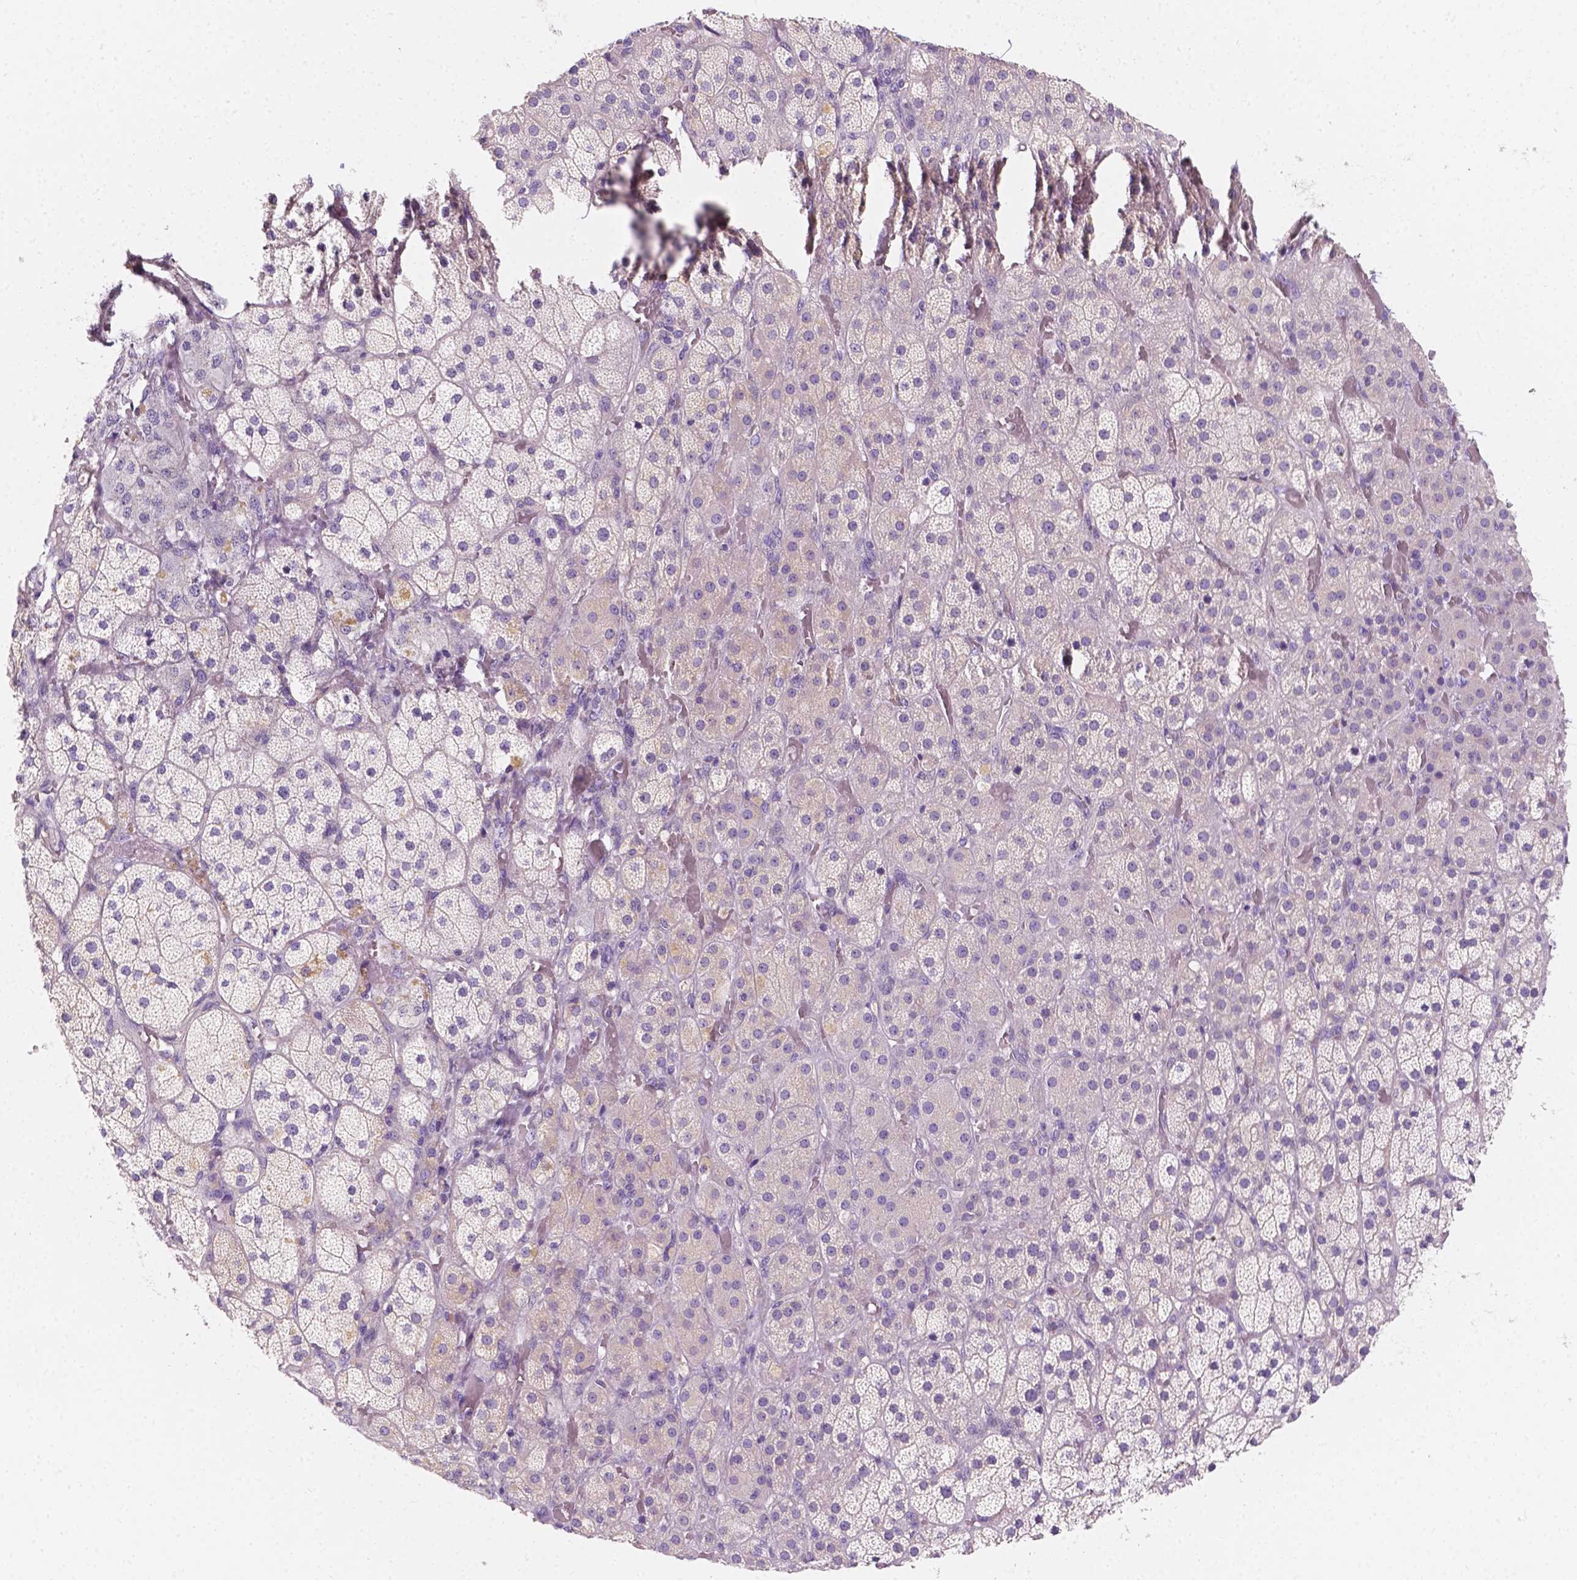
{"staining": {"intensity": "negative", "quantity": "none", "location": "none"}, "tissue": "adrenal gland", "cell_type": "Glandular cells", "image_type": "normal", "snomed": [{"axis": "morphology", "description": "Normal tissue, NOS"}, {"axis": "topography", "description": "Adrenal gland"}], "caption": "An image of human adrenal gland is negative for staining in glandular cells. The staining is performed using DAB (3,3'-diaminobenzidine) brown chromogen with nuclei counter-stained in using hematoxylin.", "gene": "SIRT2", "patient": {"sex": "male", "age": 57}}